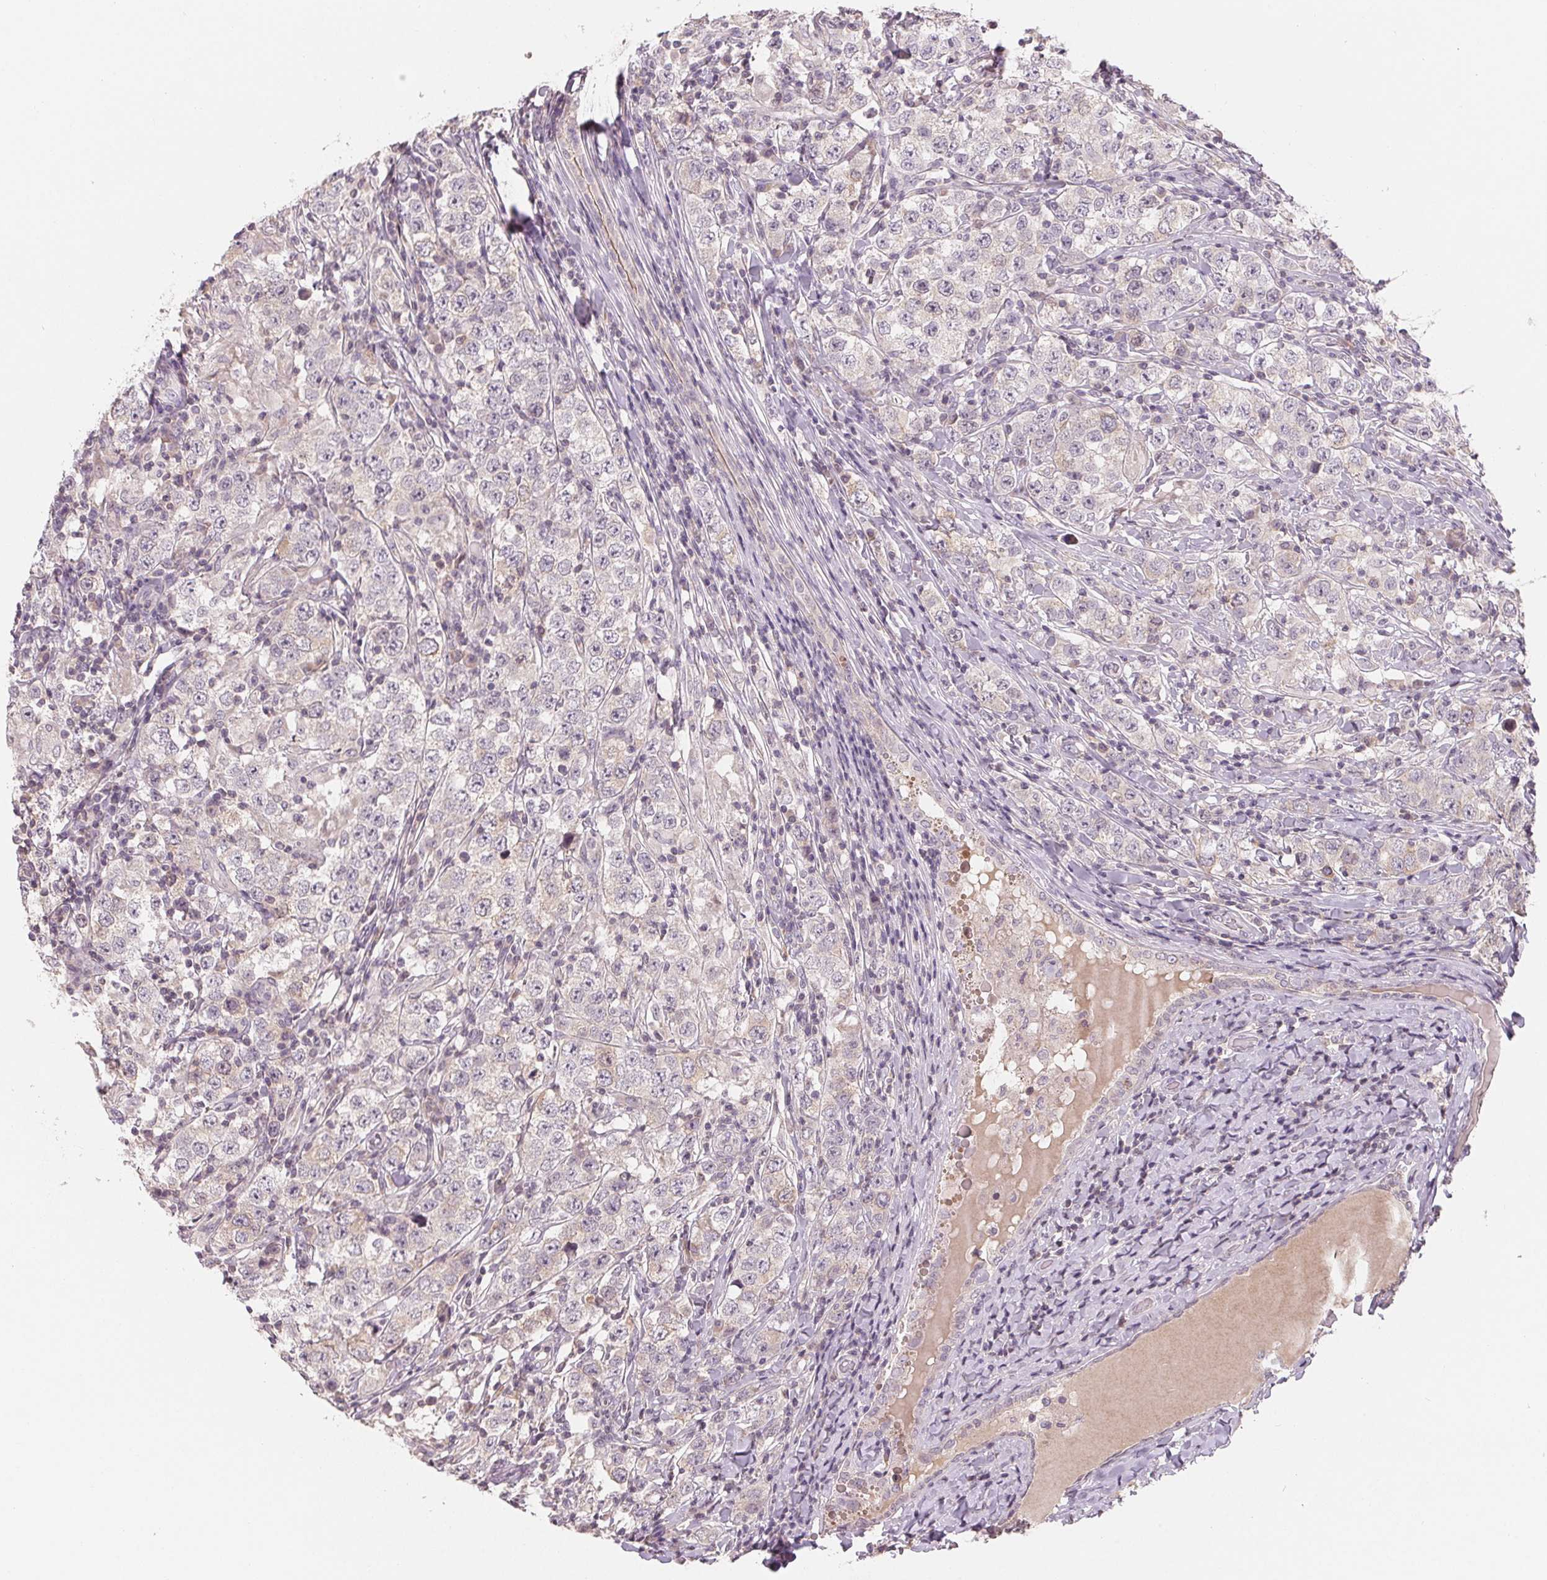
{"staining": {"intensity": "negative", "quantity": "none", "location": "none"}, "tissue": "testis cancer", "cell_type": "Tumor cells", "image_type": "cancer", "snomed": [{"axis": "morphology", "description": "Seminoma, NOS"}, {"axis": "morphology", "description": "Carcinoma, Embryonal, NOS"}, {"axis": "topography", "description": "Testis"}], "caption": "Tumor cells are negative for brown protein staining in testis cancer. Nuclei are stained in blue.", "gene": "AQP8", "patient": {"sex": "male", "age": 41}}